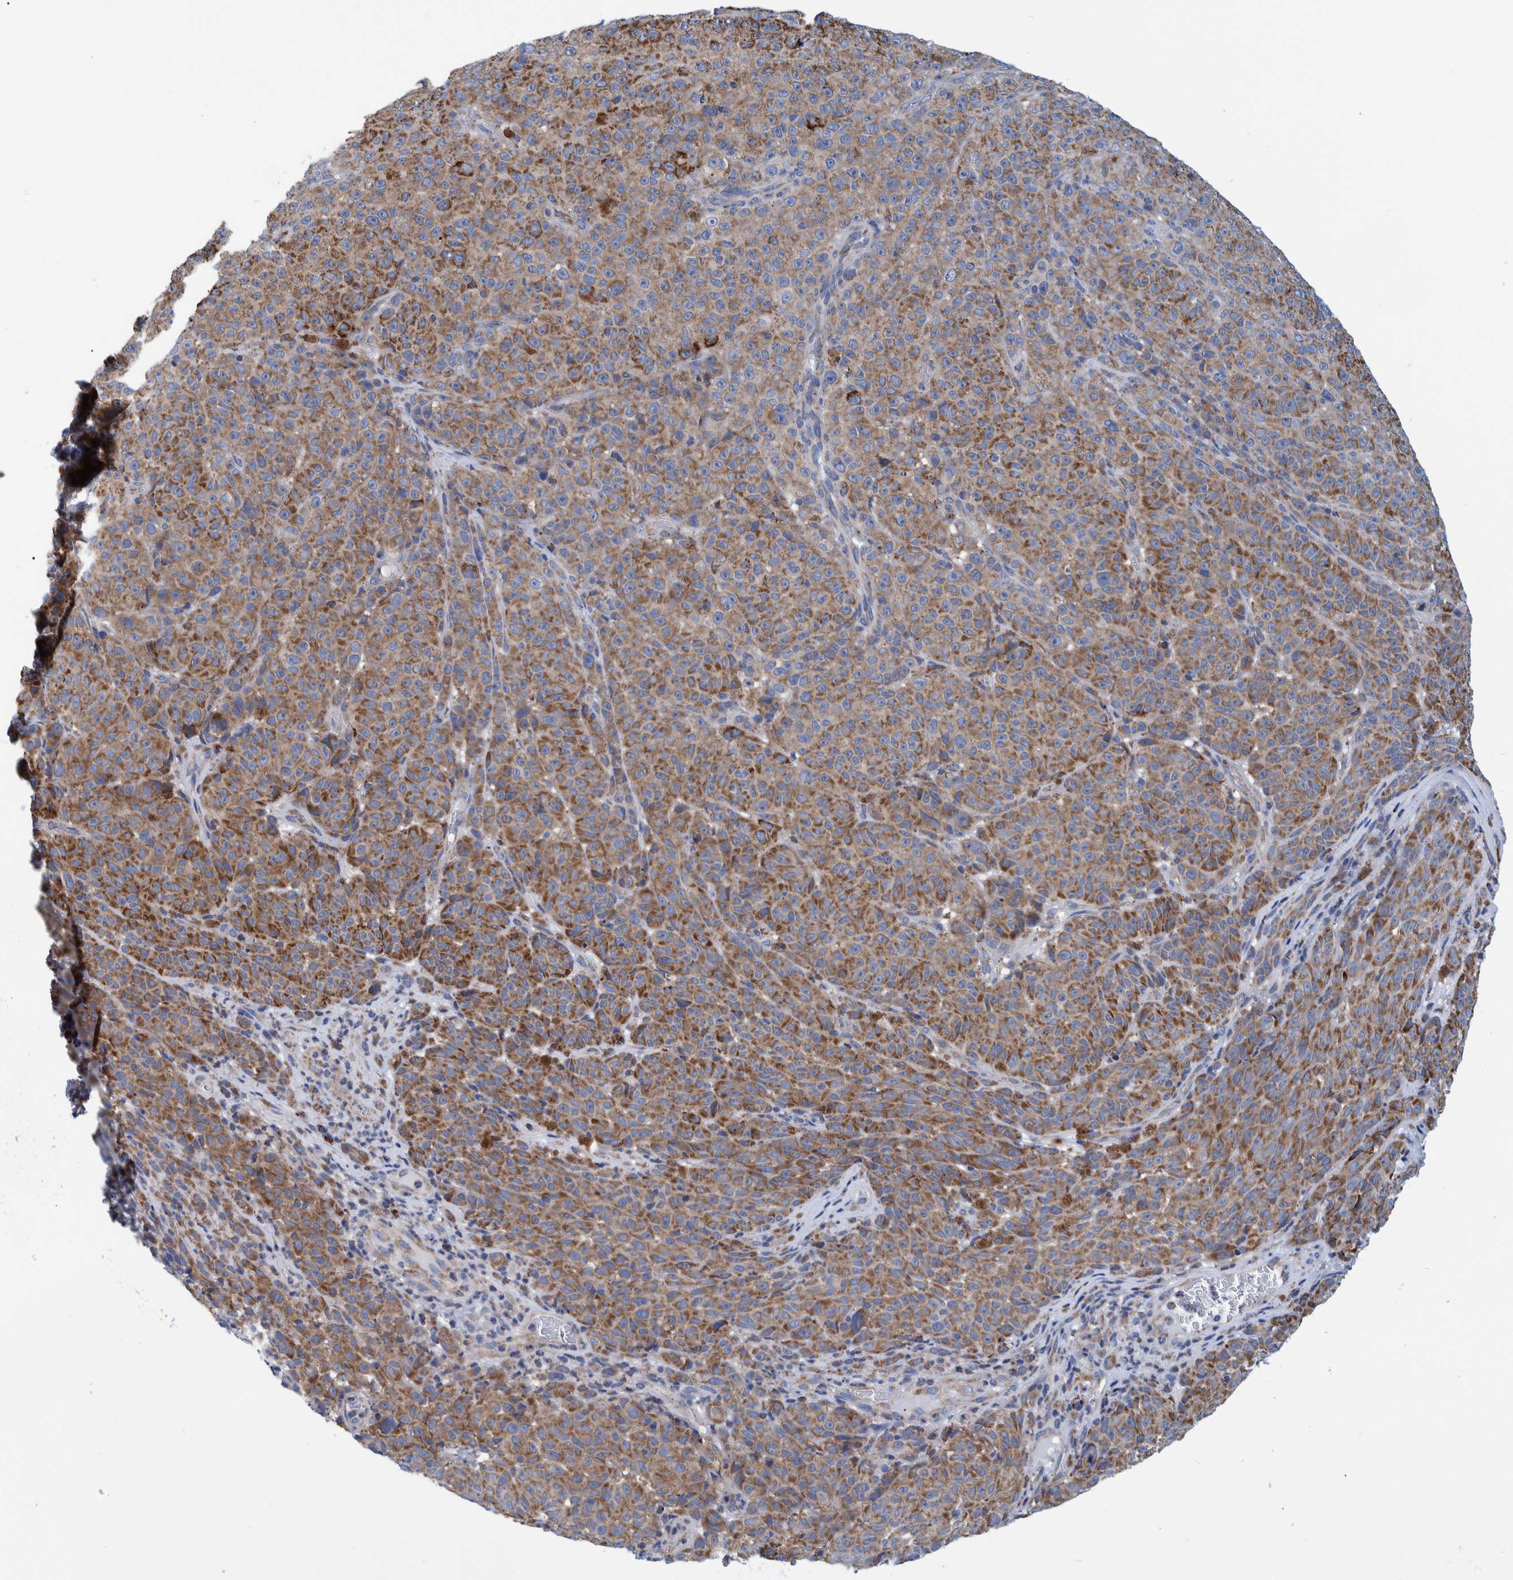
{"staining": {"intensity": "moderate", "quantity": ">75%", "location": "cytoplasmic/membranous"}, "tissue": "melanoma", "cell_type": "Tumor cells", "image_type": "cancer", "snomed": [{"axis": "morphology", "description": "Malignant melanoma, NOS"}, {"axis": "topography", "description": "Skin"}], "caption": "Immunohistochemistry photomicrograph of neoplastic tissue: melanoma stained using immunohistochemistry shows medium levels of moderate protein expression localized specifically in the cytoplasmic/membranous of tumor cells, appearing as a cytoplasmic/membranous brown color.", "gene": "BZW2", "patient": {"sex": "female", "age": 82}}